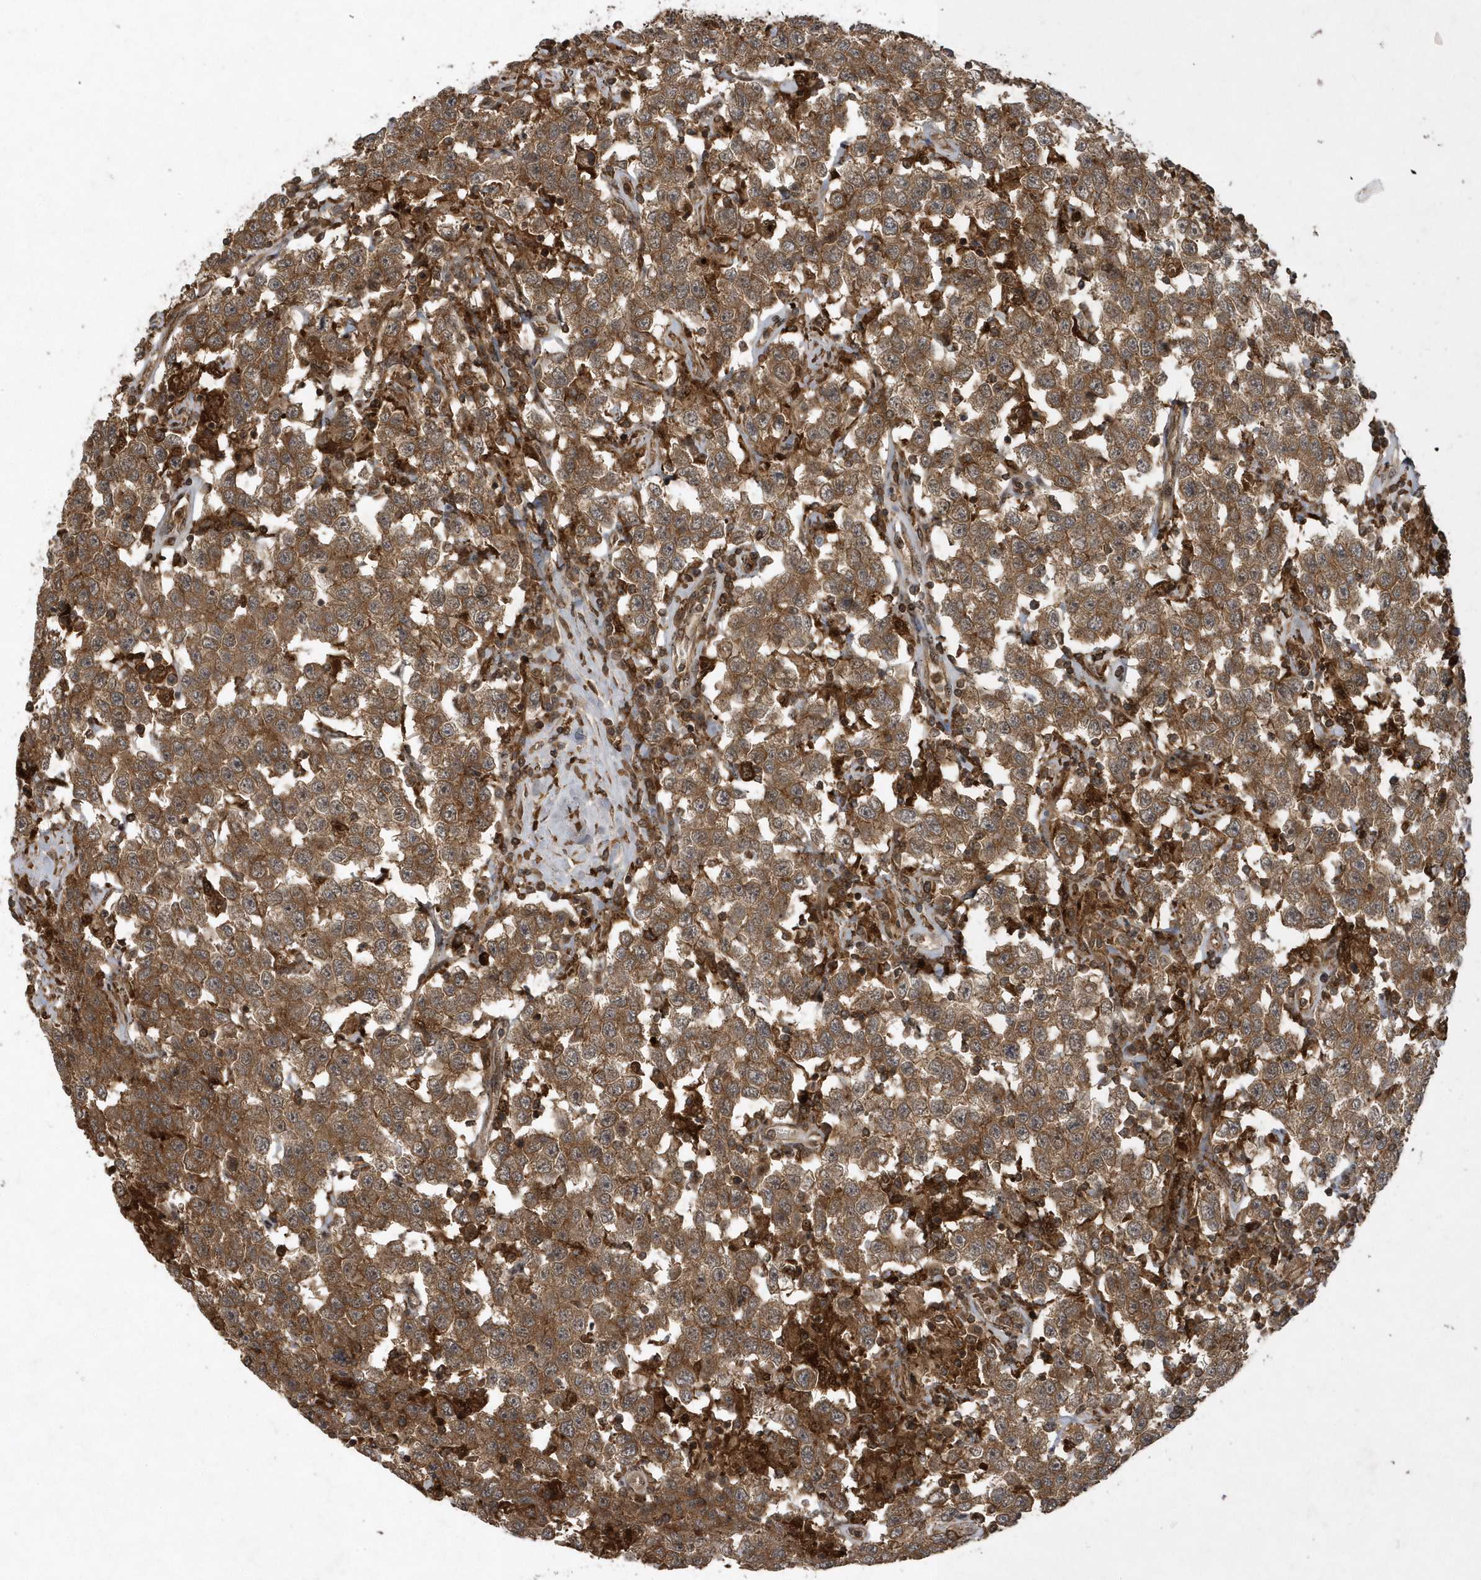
{"staining": {"intensity": "strong", "quantity": ">75%", "location": "cytoplasmic/membranous"}, "tissue": "testis cancer", "cell_type": "Tumor cells", "image_type": "cancer", "snomed": [{"axis": "morphology", "description": "Seminoma, NOS"}, {"axis": "topography", "description": "Testis"}], "caption": "Immunohistochemistry photomicrograph of human testis seminoma stained for a protein (brown), which exhibits high levels of strong cytoplasmic/membranous positivity in approximately >75% of tumor cells.", "gene": "LACC1", "patient": {"sex": "male", "age": 41}}